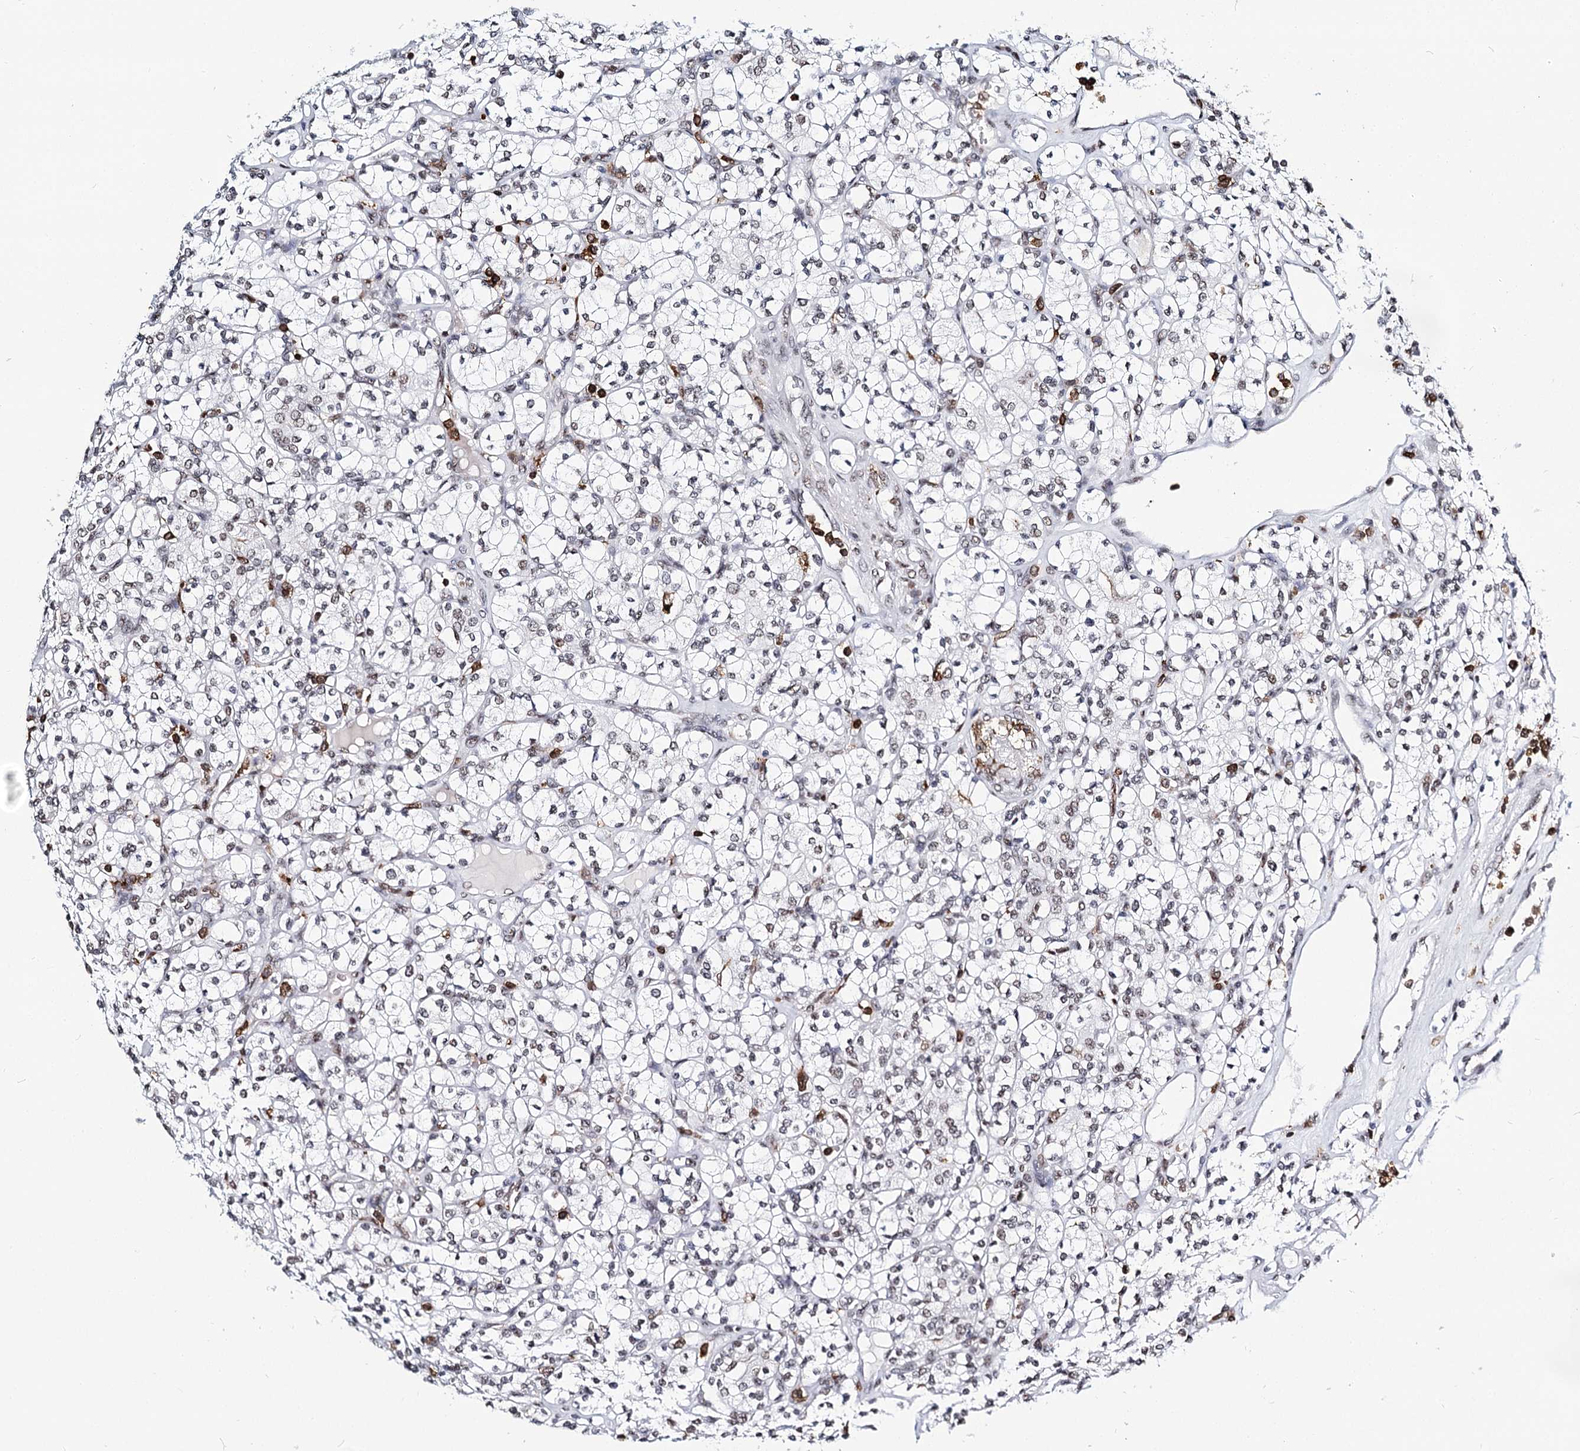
{"staining": {"intensity": "negative", "quantity": "none", "location": "none"}, "tissue": "renal cancer", "cell_type": "Tumor cells", "image_type": "cancer", "snomed": [{"axis": "morphology", "description": "Adenocarcinoma, NOS"}, {"axis": "topography", "description": "Kidney"}], "caption": "The photomicrograph shows no staining of tumor cells in renal cancer.", "gene": "BARD1", "patient": {"sex": "male", "age": 77}}